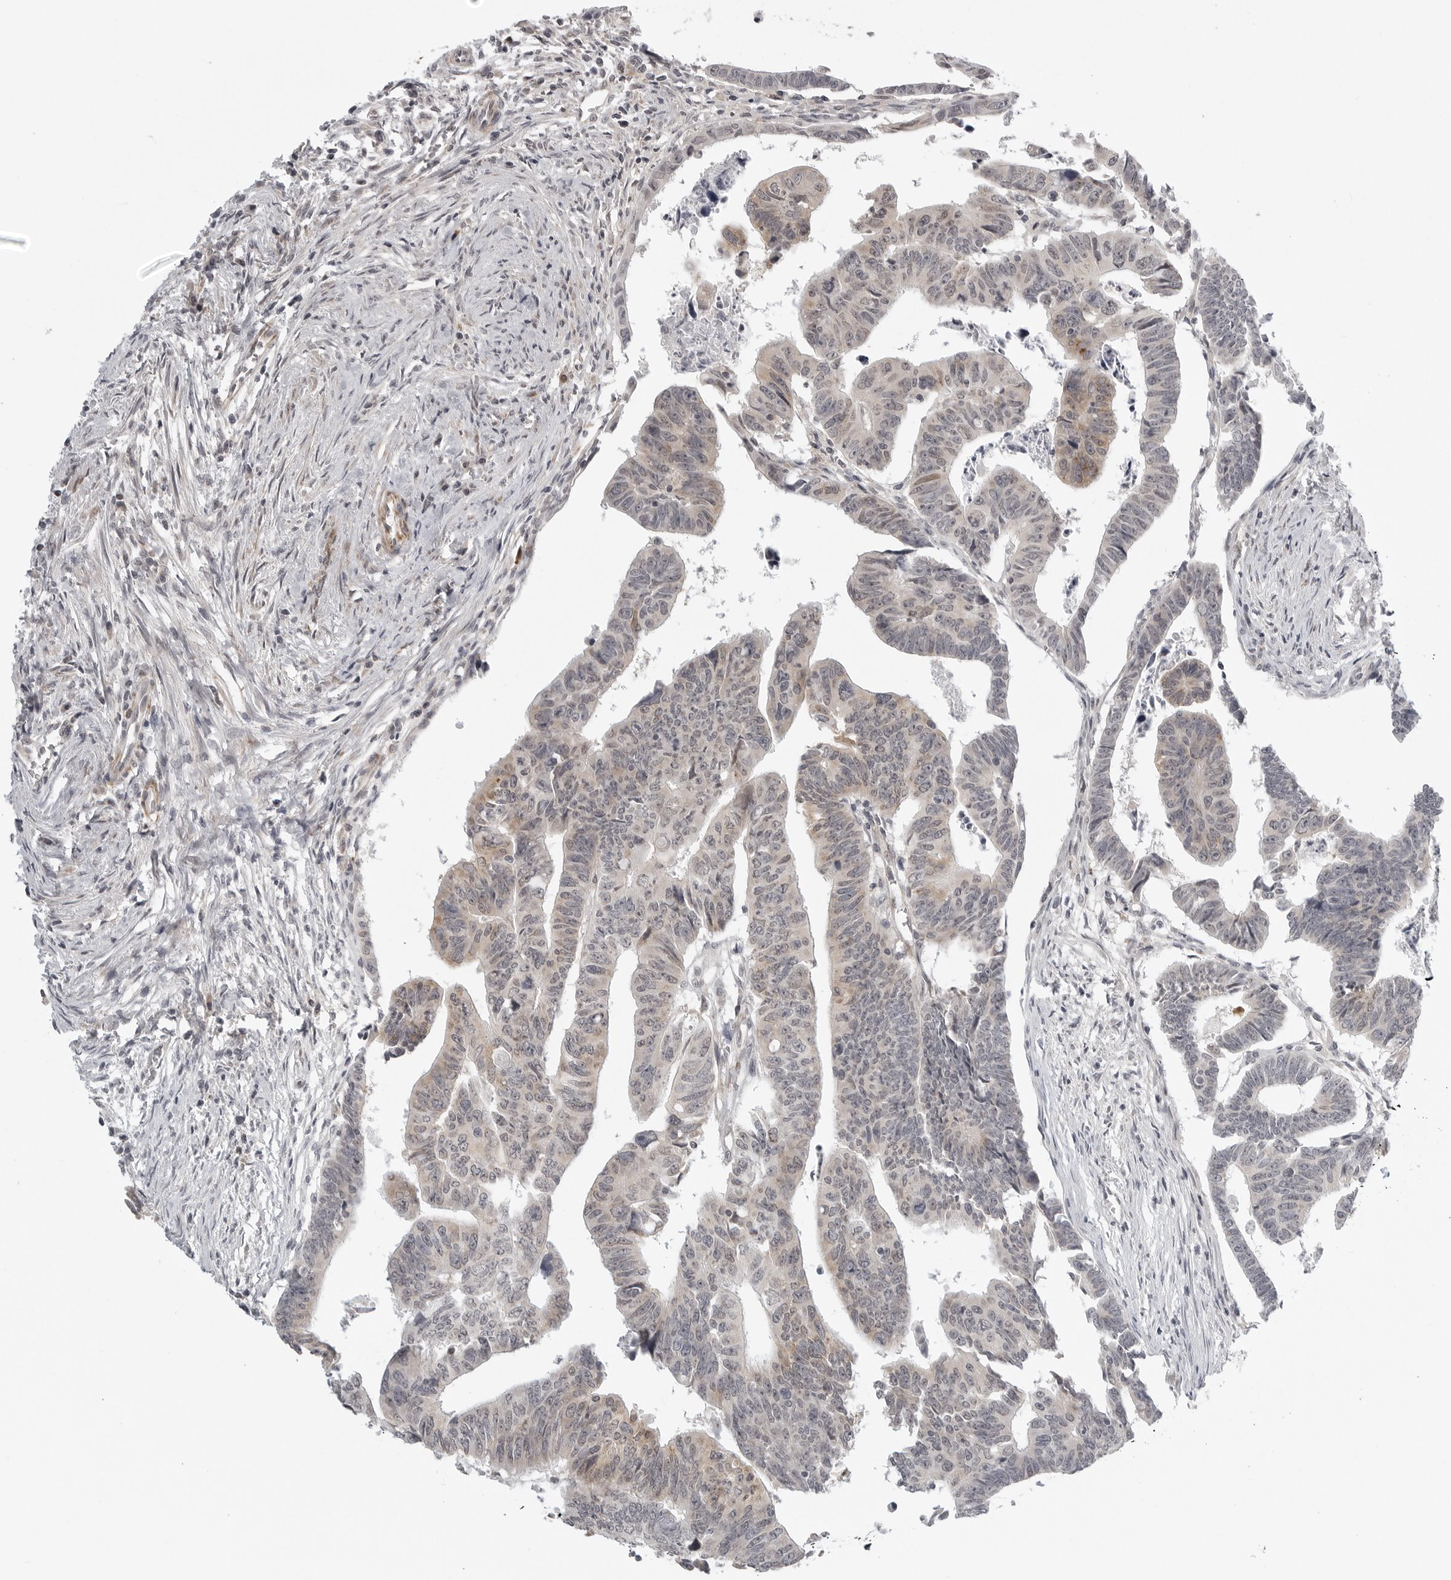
{"staining": {"intensity": "weak", "quantity": "<25%", "location": "cytoplasmic/membranous"}, "tissue": "colorectal cancer", "cell_type": "Tumor cells", "image_type": "cancer", "snomed": [{"axis": "morphology", "description": "Adenocarcinoma, NOS"}, {"axis": "topography", "description": "Rectum"}], "caption": "Tumor cells are negative for protein expression in human colorectal adenocarcinoma.", "gene": "TUT4", "patient": {"sex": "female", "age": 65}}